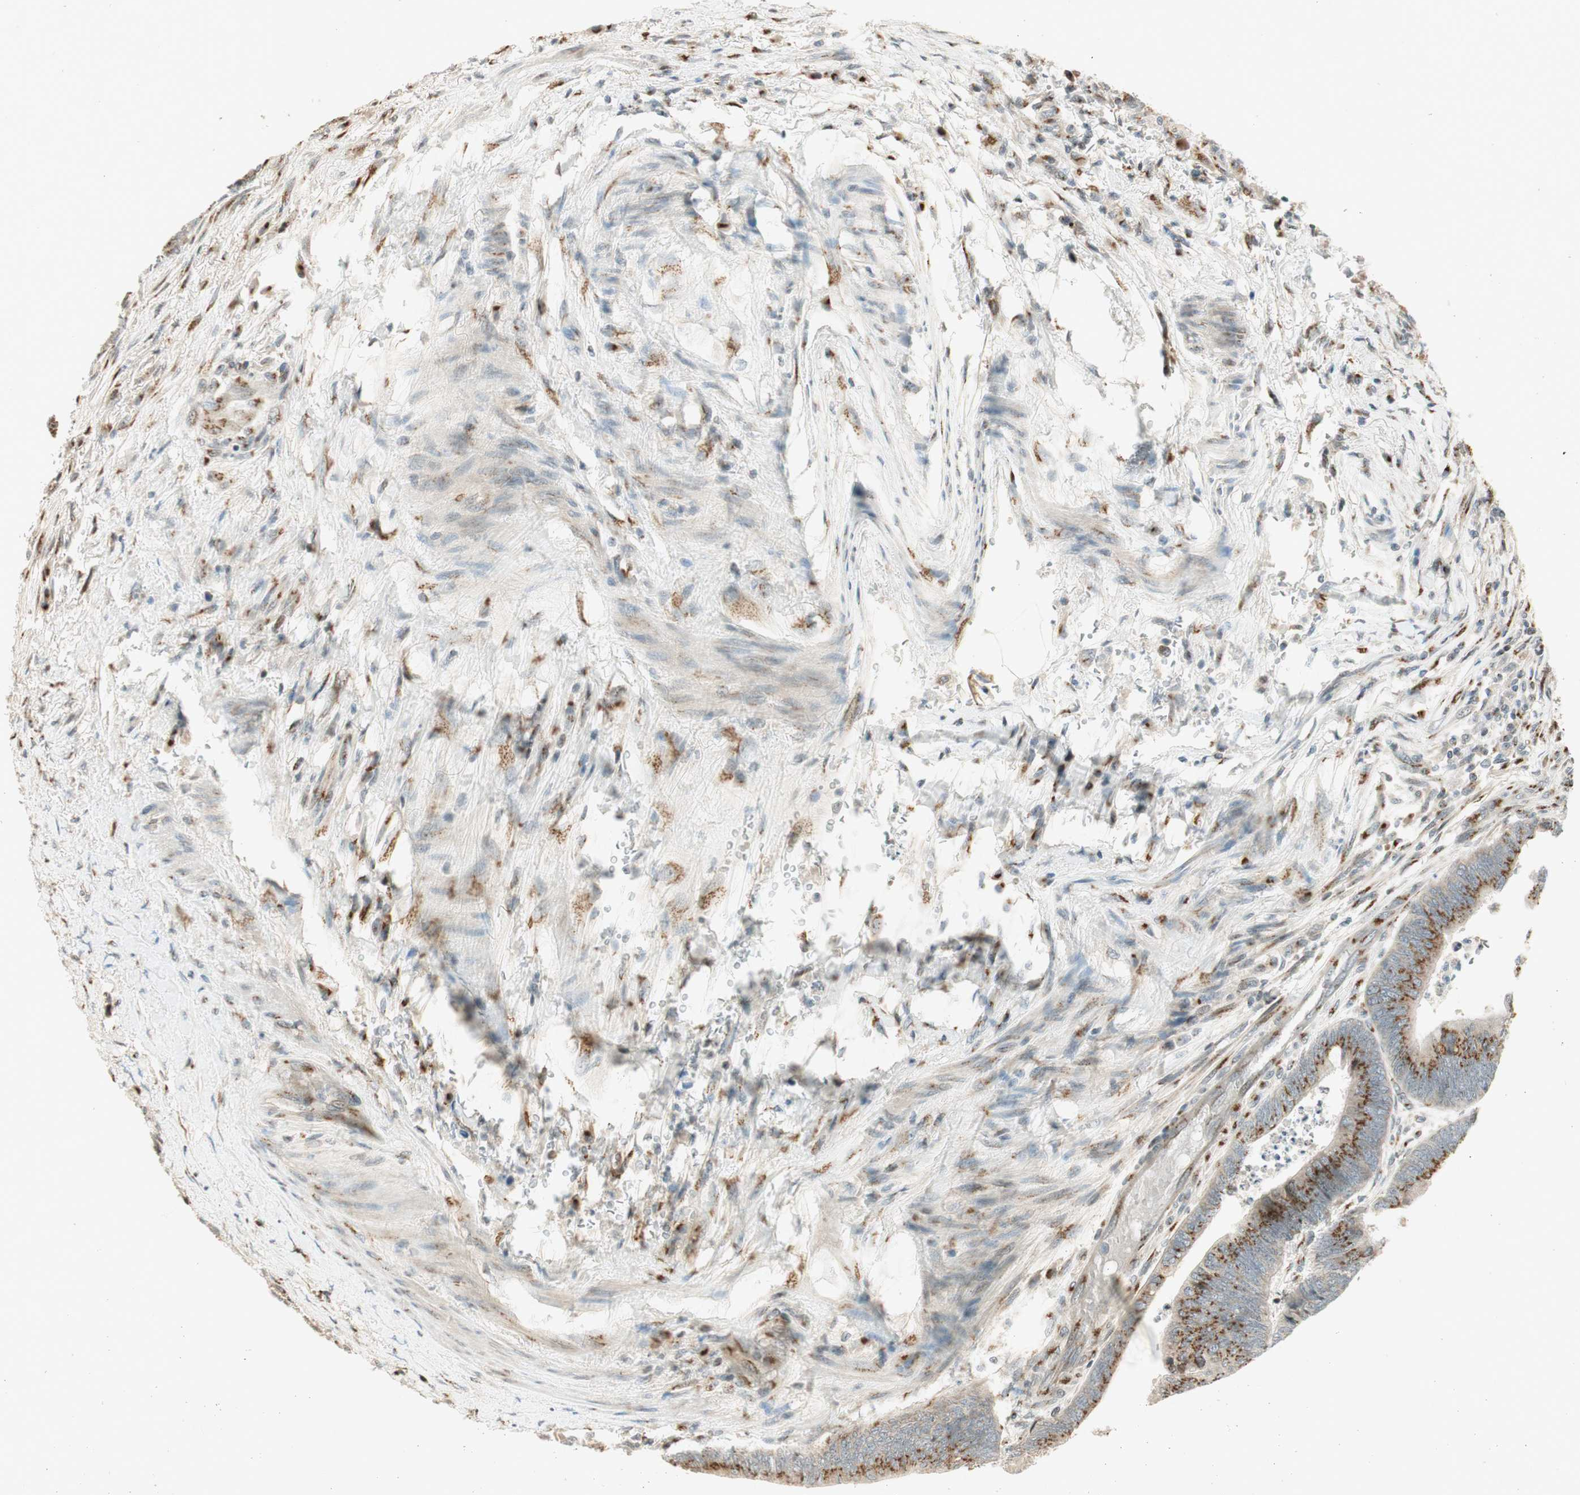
{"staining": {"intensity": "moderate", "quantity": ">75%", "location": "cytoplasmic/membranous"}, "tissue": "colorectal cancer", "cell_type": "Tumor cells", "image_type": "cancer", "snomed": [{"axis": "morphology", "description": "Normal tissue, NOS"}, {"axis": "morphology", "description": "Adenocarcinoma, NOS"}, {"axis": "topography", "description": "Rectum"}, {"axis": "topography", "description": "Peripheral nerve tissue"}], "caption": "Protein expression analysis of human colorectal cancer reveals moderate cytoplasmic/membranous positivity in about >75% of tumor cells.", "gene": "NEO1", "patient": {"sex": "male", "age": 92}}